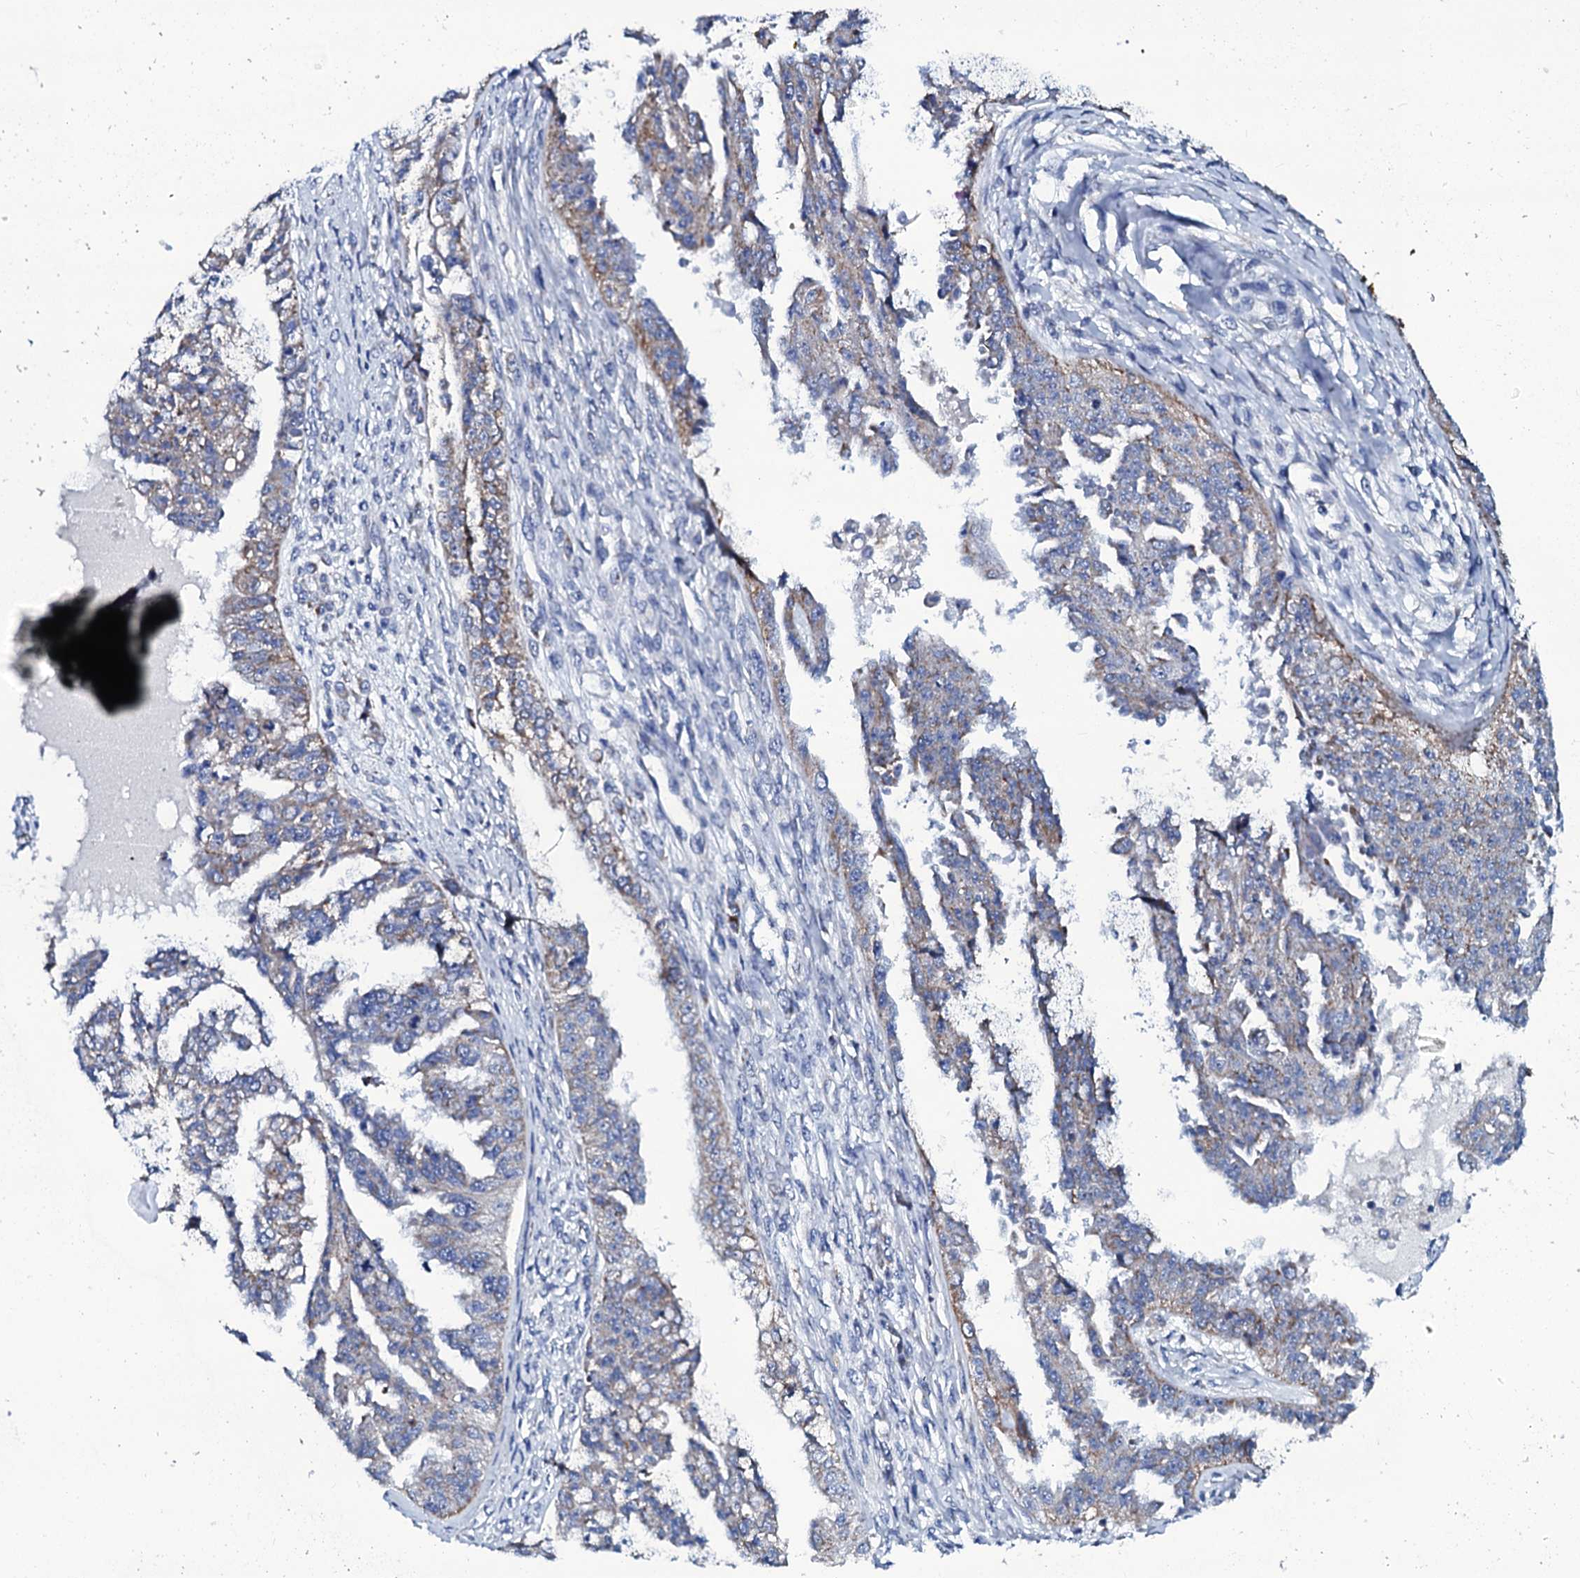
{"staining": {"intensity": "negative", "quantity": "none", "location": "none"}, "tissue": "ovarian cancer", "cell_type": "Tumor cells", "image_type": "cancer", "snomed": [{"axis": "morphology", "description": "Cystadenocarcinoma, serous, NOS"}, {"axis": "topography", "description": "Ovary"}], "caption": "Immunohistochemistry (IHC) histopathology image of neoplastic tissue: ovarian serous cystadenocarcinoma stained with DAB (3,3'-diaminobenzidine) exhibits no significant protein staining in tumor cells.", "gene": "SLC37A4", "patient": {"sex": "female", "age": 58}}